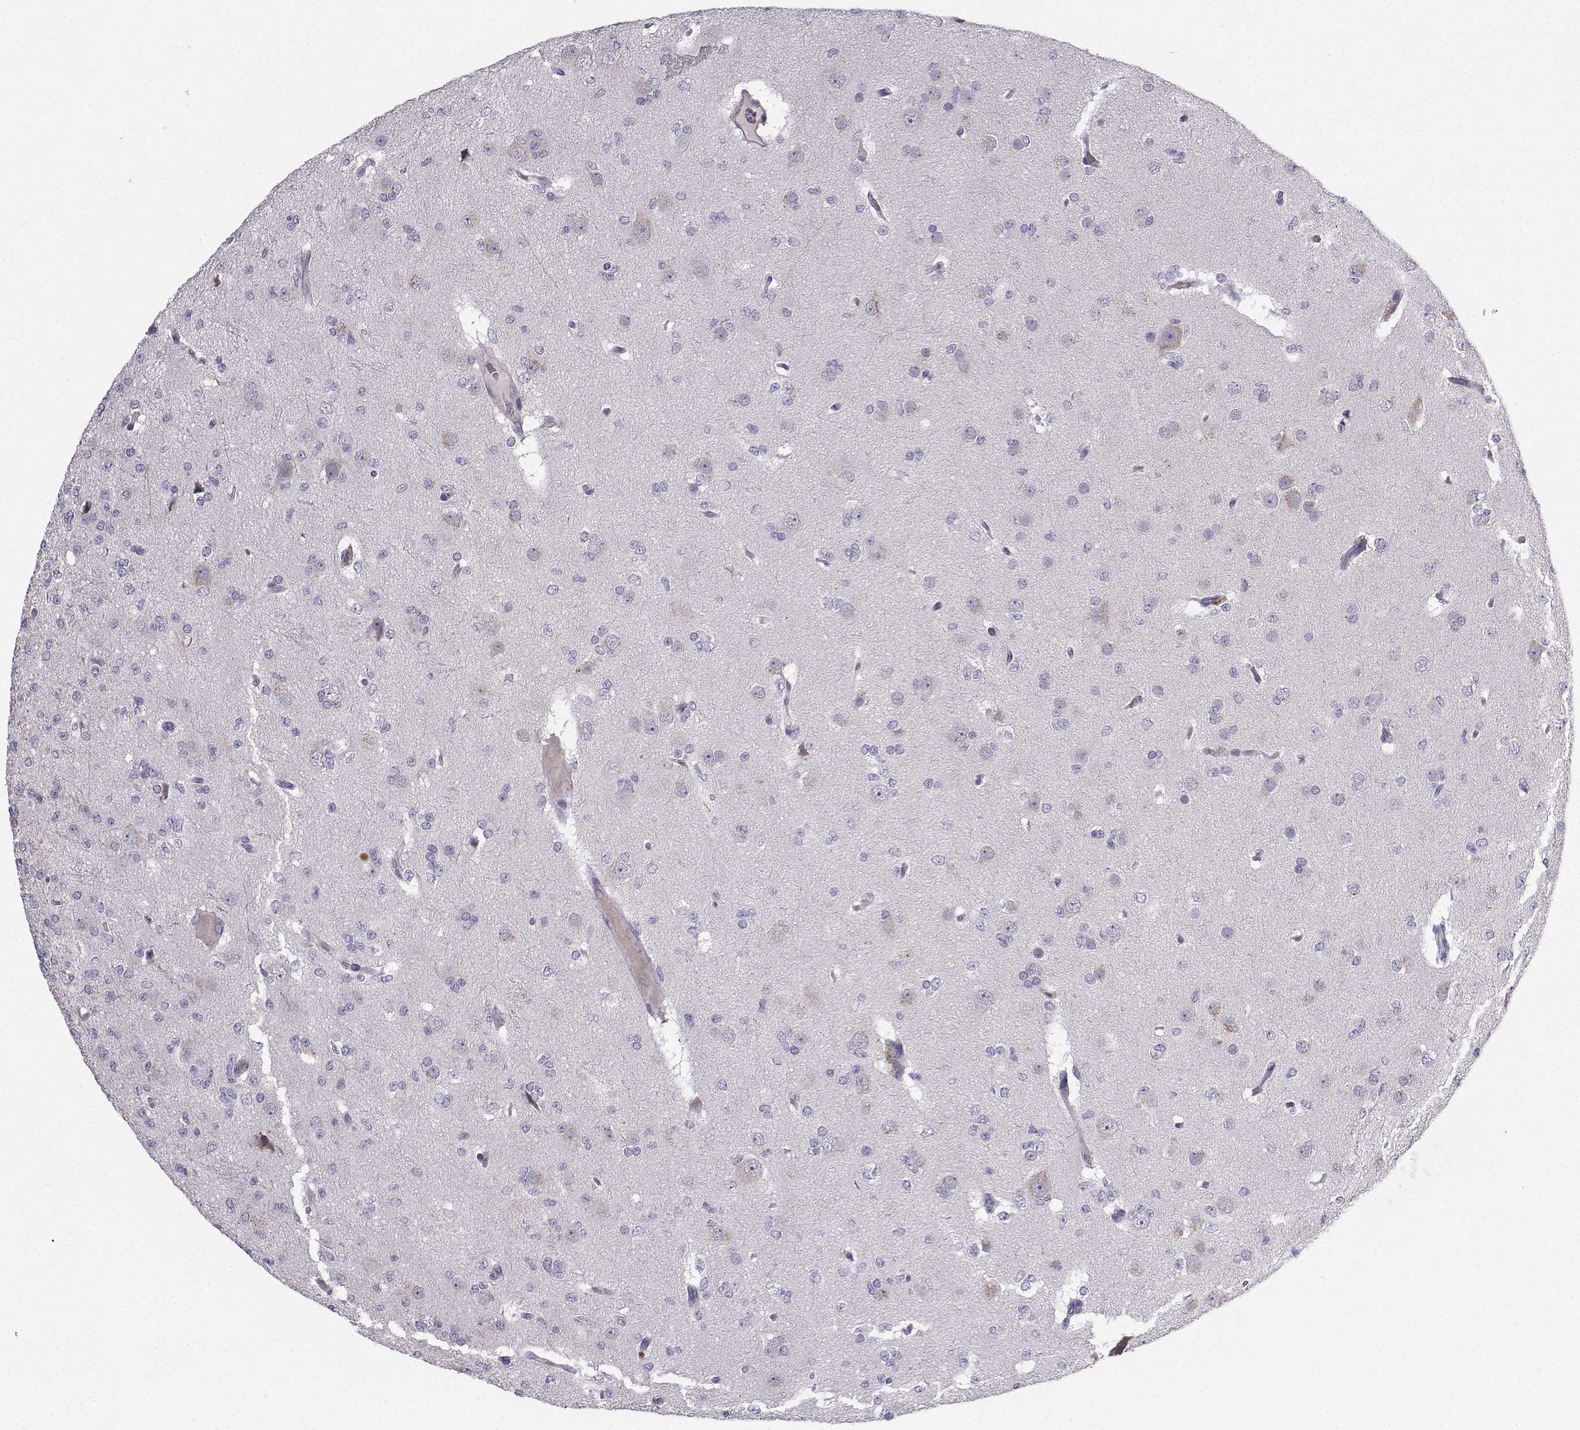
{"staining": {"intensity": "negative", "quantity": "none", "location": "none"}, "tissue": "glioma", "cell_type": "Tumor cells", "image_type": "cancer", "snomed": [{"axis": "morphology", "description": "Glioma, malignant, Low grade"}, {"axis": "topography", "description": "Brain"}], "caption": "Immunohistochemistry (IHC) micrograph of human glioma stained for a protein (brown), which reveals no positivity in tumor cells. (DAB (3,3'-diaminobenzidine) IHC, high magnification).", "gene": "CALY", "patient": {"sex": "male", "age": 27}}